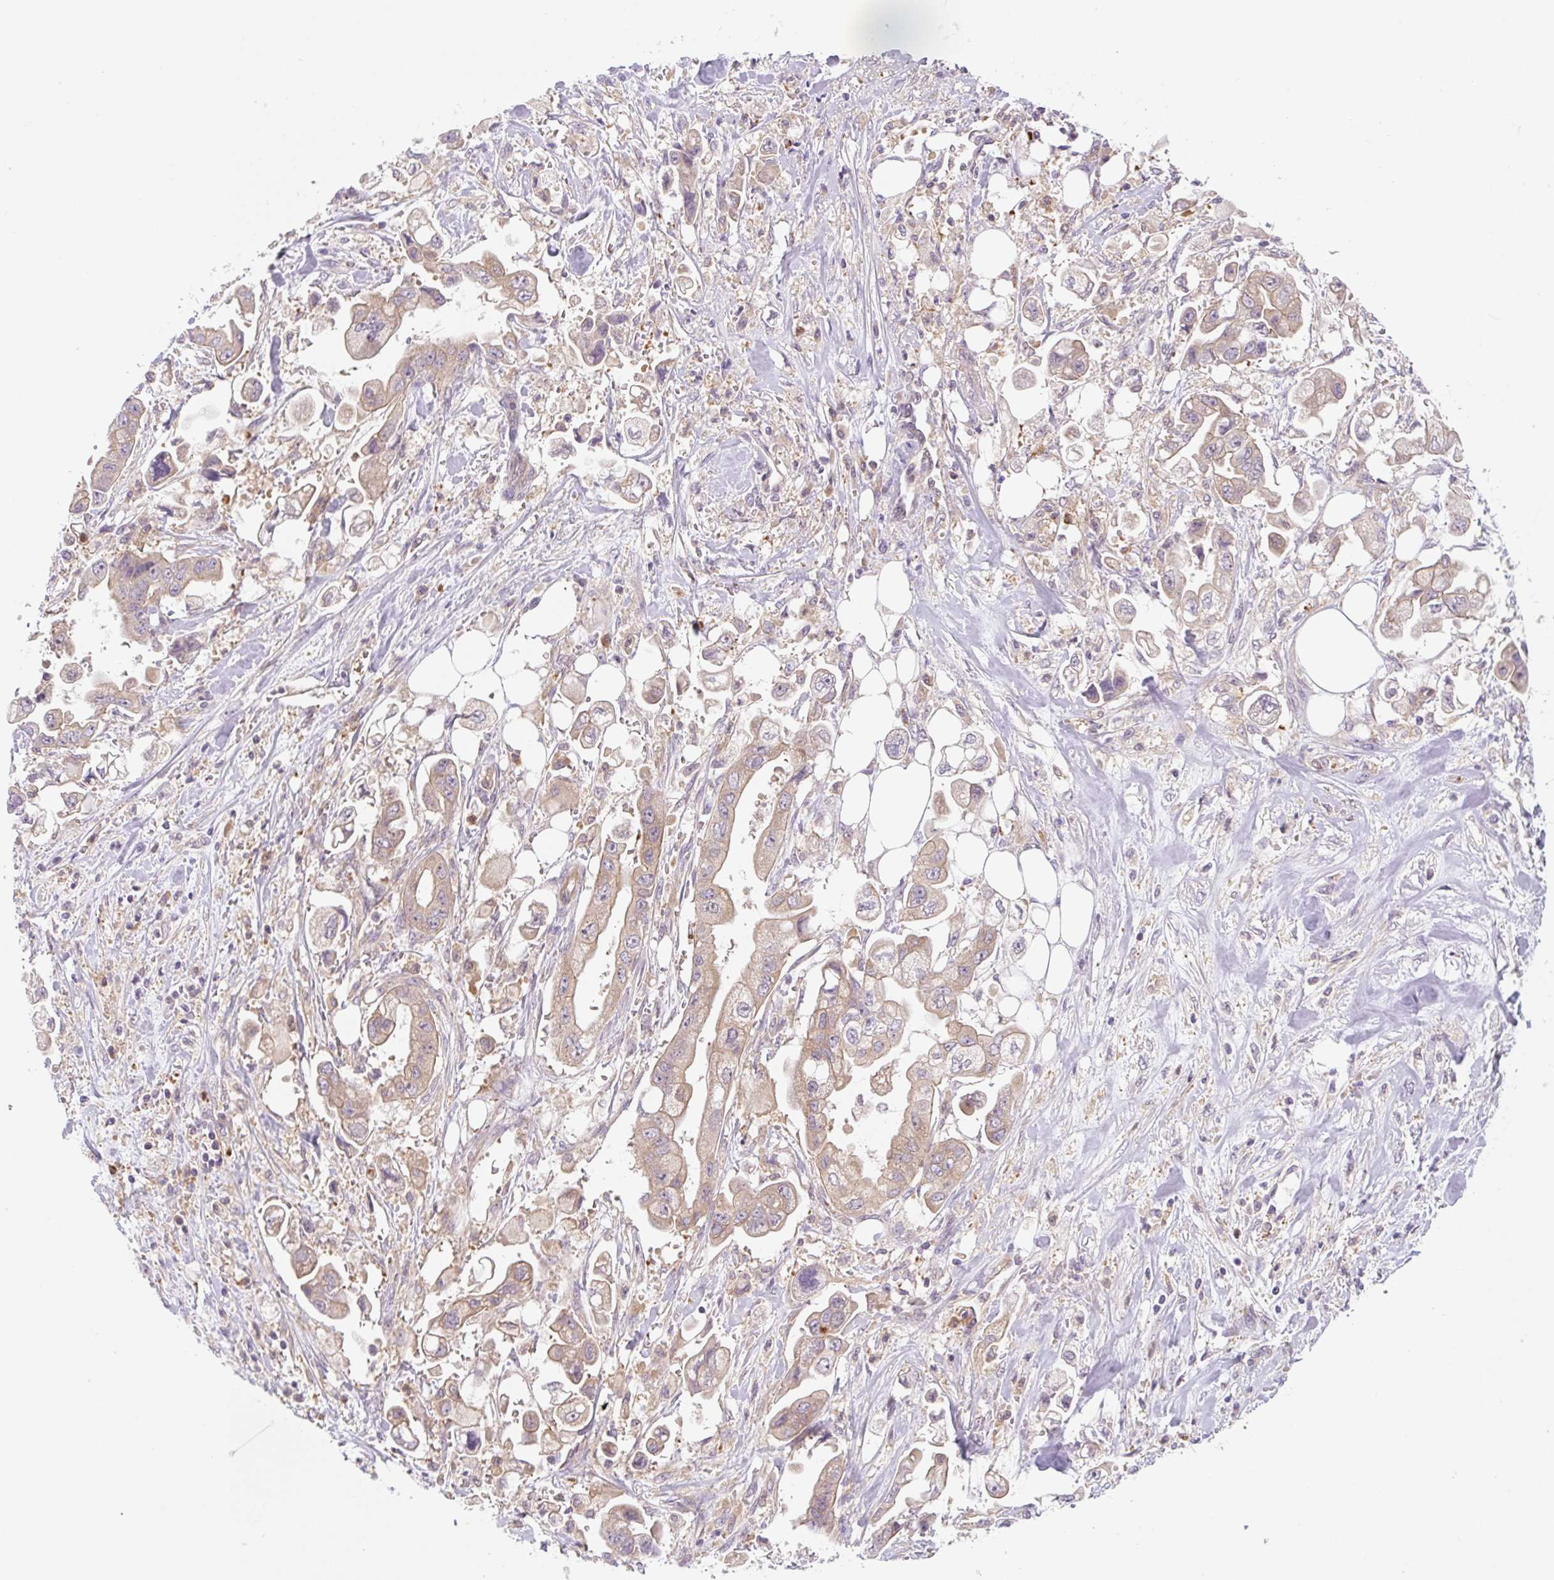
{"staining": {"intensity": "weak", "quantity": "25%-75%", "location": "cytoplasmic/membranous"}, "tissue": "stomach cancer", "cell_type": "Tumor cells", "image_type": "cancer", "snomed": [{"axis": "morphology", "description": "Adenocarcinoma, NOS"}, {"axis": "topography", "description": "Stomach"}], "caption": "Adenocarcinoma (stomach) stained with a protein marker displays weak staining in tumor cells.", "gene": "OMA1", "patient": {"sex": "male", "age": 62}}